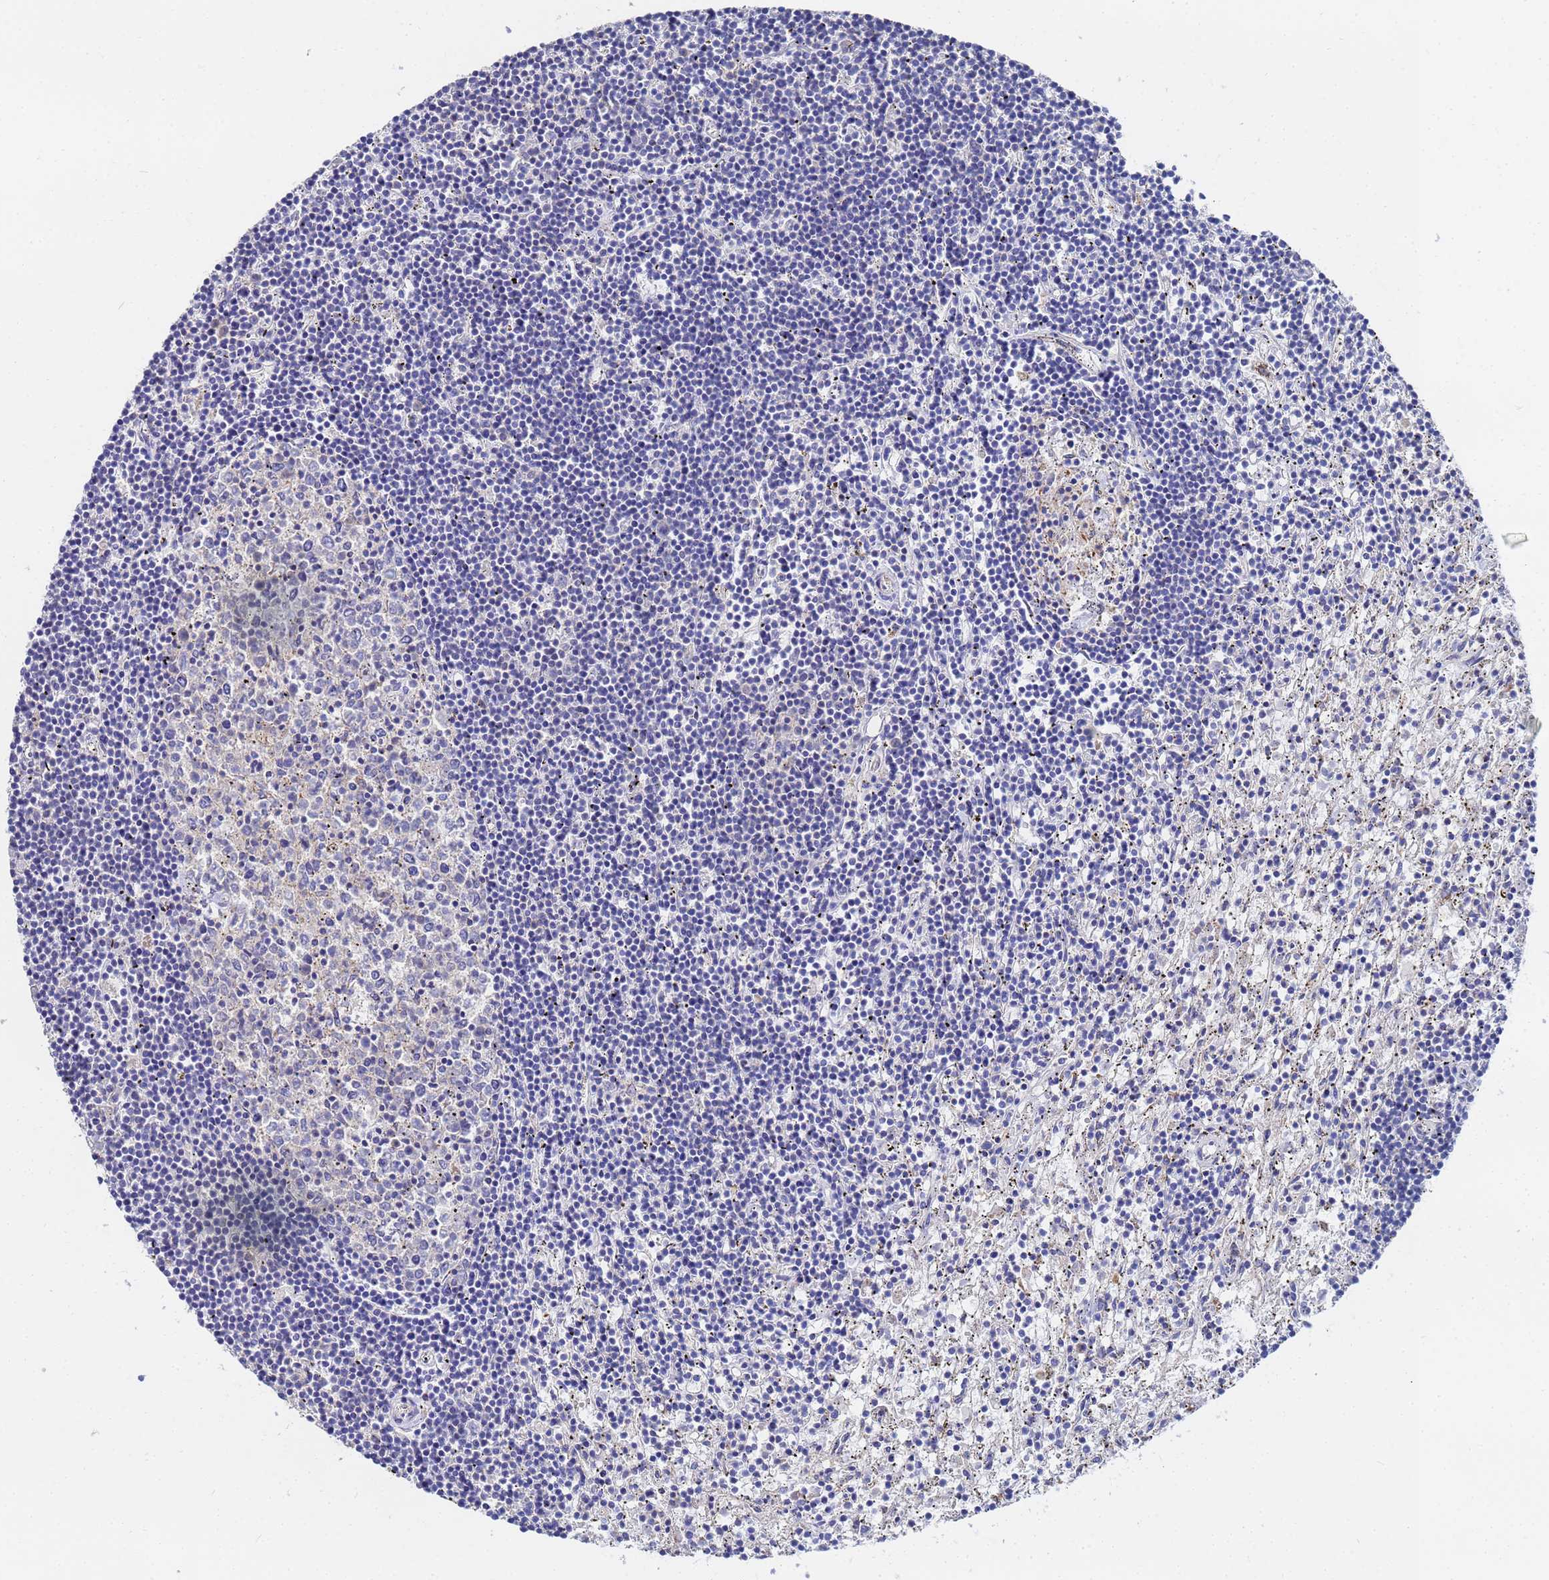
{"staining": {"intensity": "negative", "quantity": "none", "location": "none"}, "tissue": "lymphoma", "cell_type": "Tumor cells", "image_type": "cancer", "snomed": [{"axis": "morphology", "description": "Malignant lymphoma, non-Hodgkin's type, Low grade"}, {"axis": "topography", "description": "Spleen"}], "caption": "An image of malignant lymphoma, non-Hodgkin's type (low-grade) stained for a protein reveals no brown staining in tumor cells.", "gene": "FAHD2A", "patient": {"sex": "male", "age": 76}}